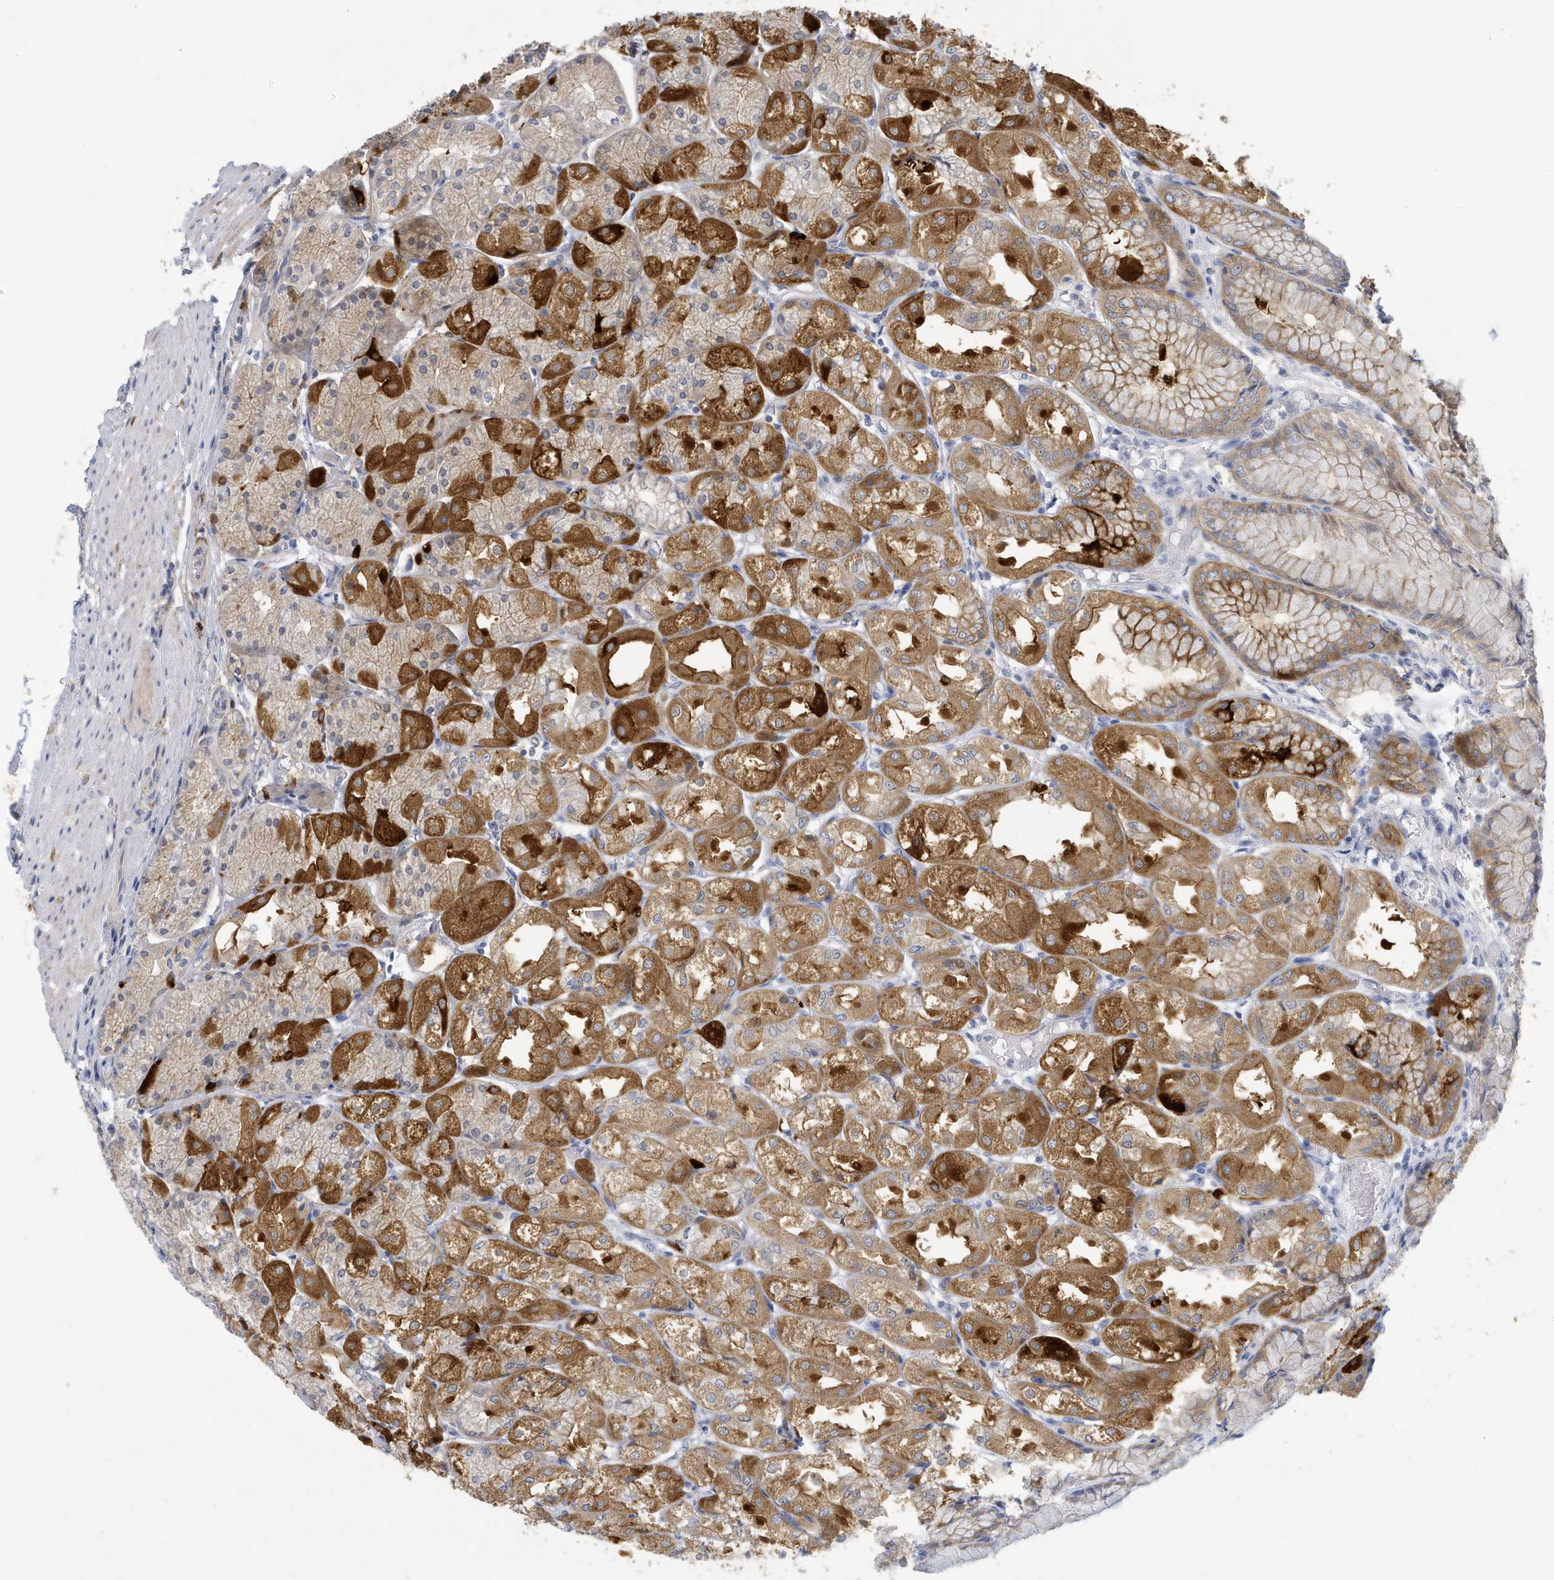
{"staining": {"intensity": "strong", "quantity": "25%-75%", "location": "cytoplasmic/membranous"}, "tissue": "stomach", "cell_type": "Glandular cells", "image_type": "normal", "snomed": [{"axis": "morphology", "description": "Normal tissue, NOS"}, {"axis": "topography", "description": "Stomach, upper"}], "caption": "DAB immunohistochemical staining of unremarkable human stomach exhibits strong cytoplasmic/membranous protein positivity in approximately 25%-75% of glandular cells.", "gene": "VTA1", "patient": {"sex": "male", "age": 72}}